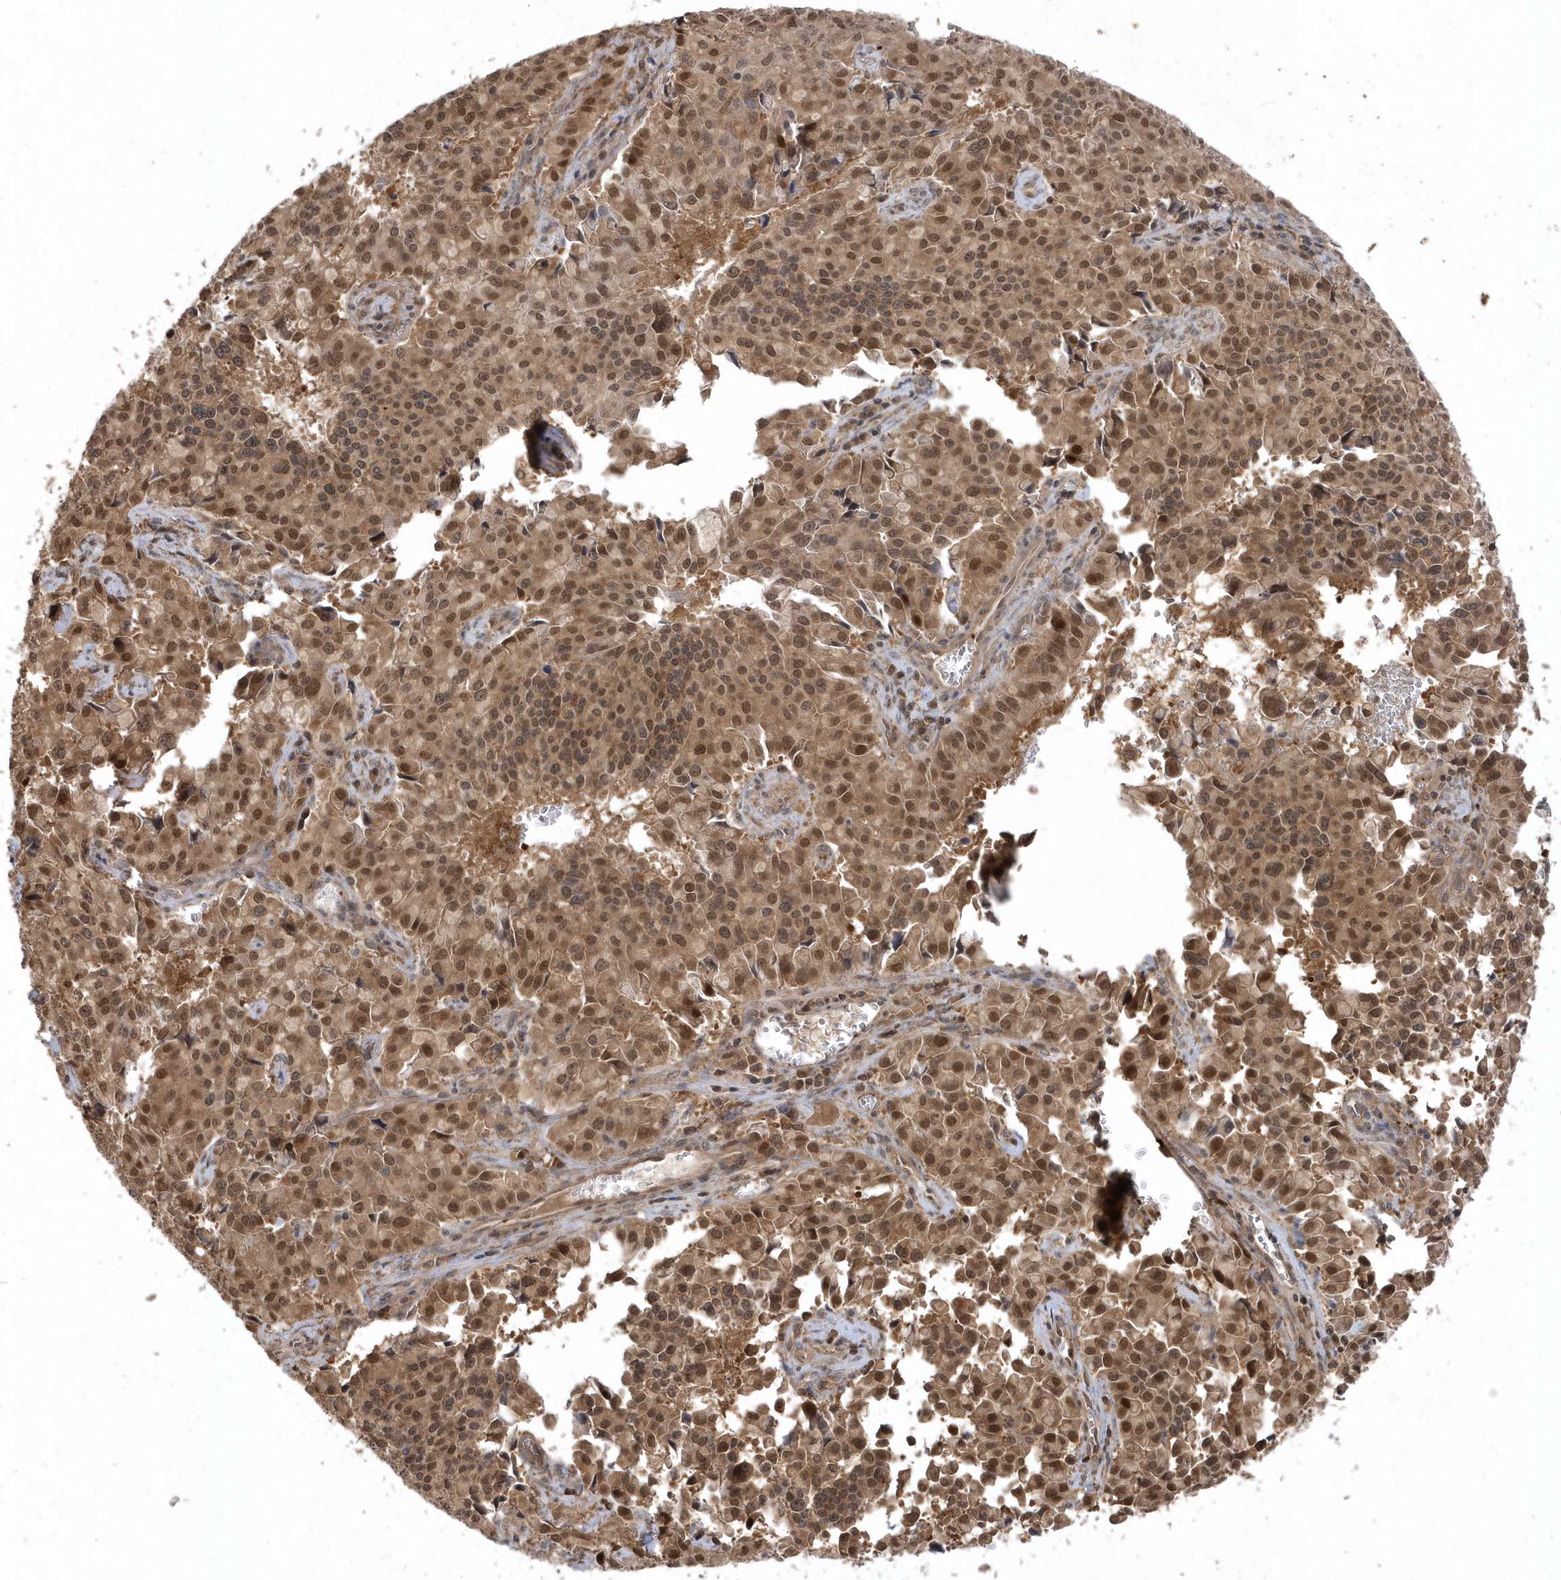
{"staining": {"intensity": "moderate", "quantity": ">75%", "location": "cytoplasmic/membranous,nuclear"}, "tissue": "pancreatic cancer", "cell_type": "Tumor cells", "image_type": "cancer", "snomed": [{"axis": "morphology", "description": "Adenocarcinoma, NOS"}, {"axis": "topography", "description": "Pancreas"}], "caption": "This micrograph exhibits IHC staining of pancreatic adenocarcinoma, with medium moderate cytoplasmic/membranous and nuclear positivity in approximately >75% of tumor cells.", "gene": "ACYP1", "patient": {"sex": "male", "age": 65}}